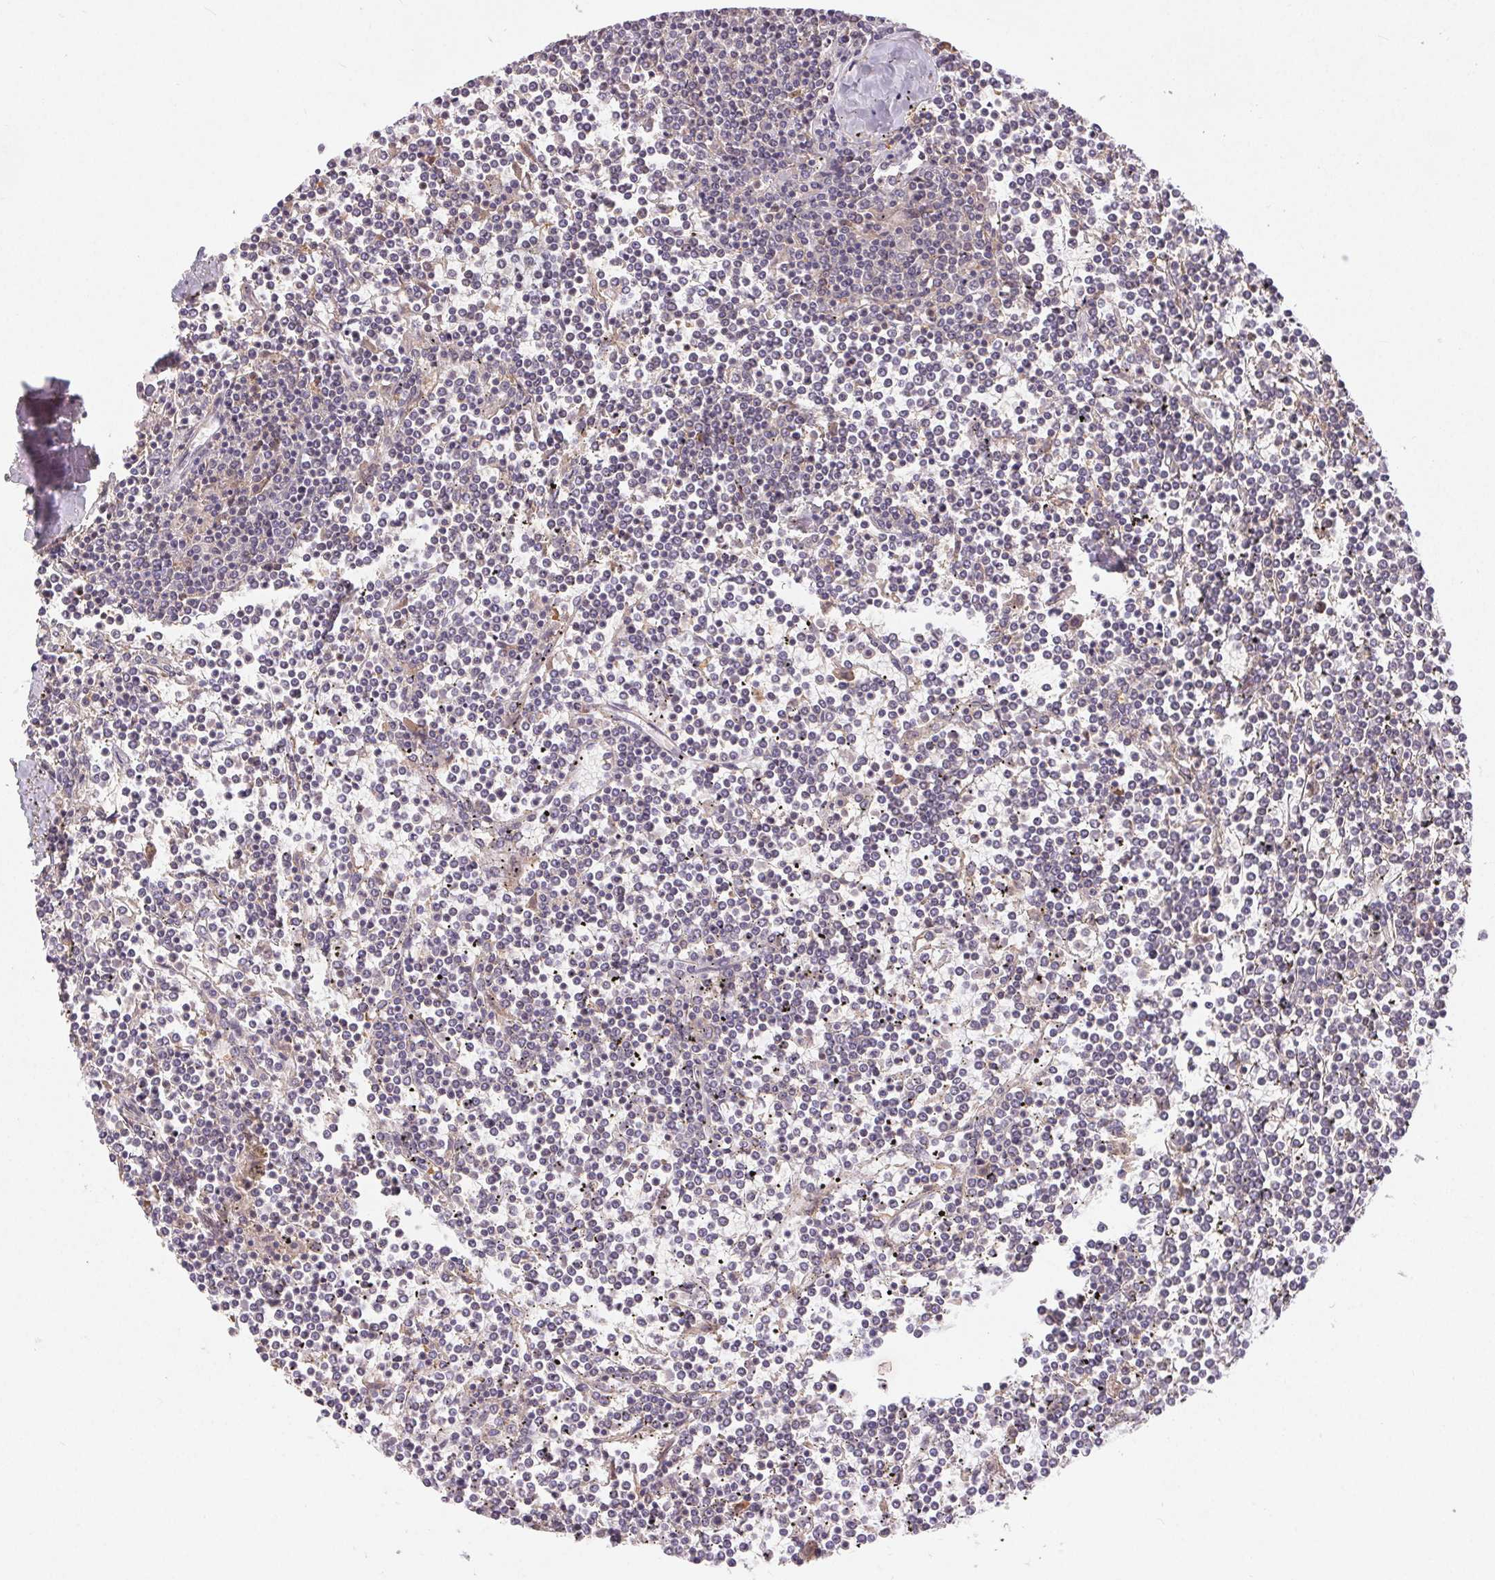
{"staining": {"intensity": "negative", "quantity": "none", "location": "none"}, "tissue": "lymphoma", "cell_type": "Tumor cells", "image_type": "cancer", "snomed": [{"axis": "morphology", "description": "Malignant lymphoma, non-Hodgkin's type, Low grade"}, {"axis": "topography", "description": "Spleen"}], "caption": "Tumor cells show no significant protein staining in lymphoma. (DAB (3,3'-diaminobenzidine) IHC visualized using brightfield microscopy, high magnification).", "gene": "MAPKAPK2", "patient": {"sex": "female", "age": 19}}